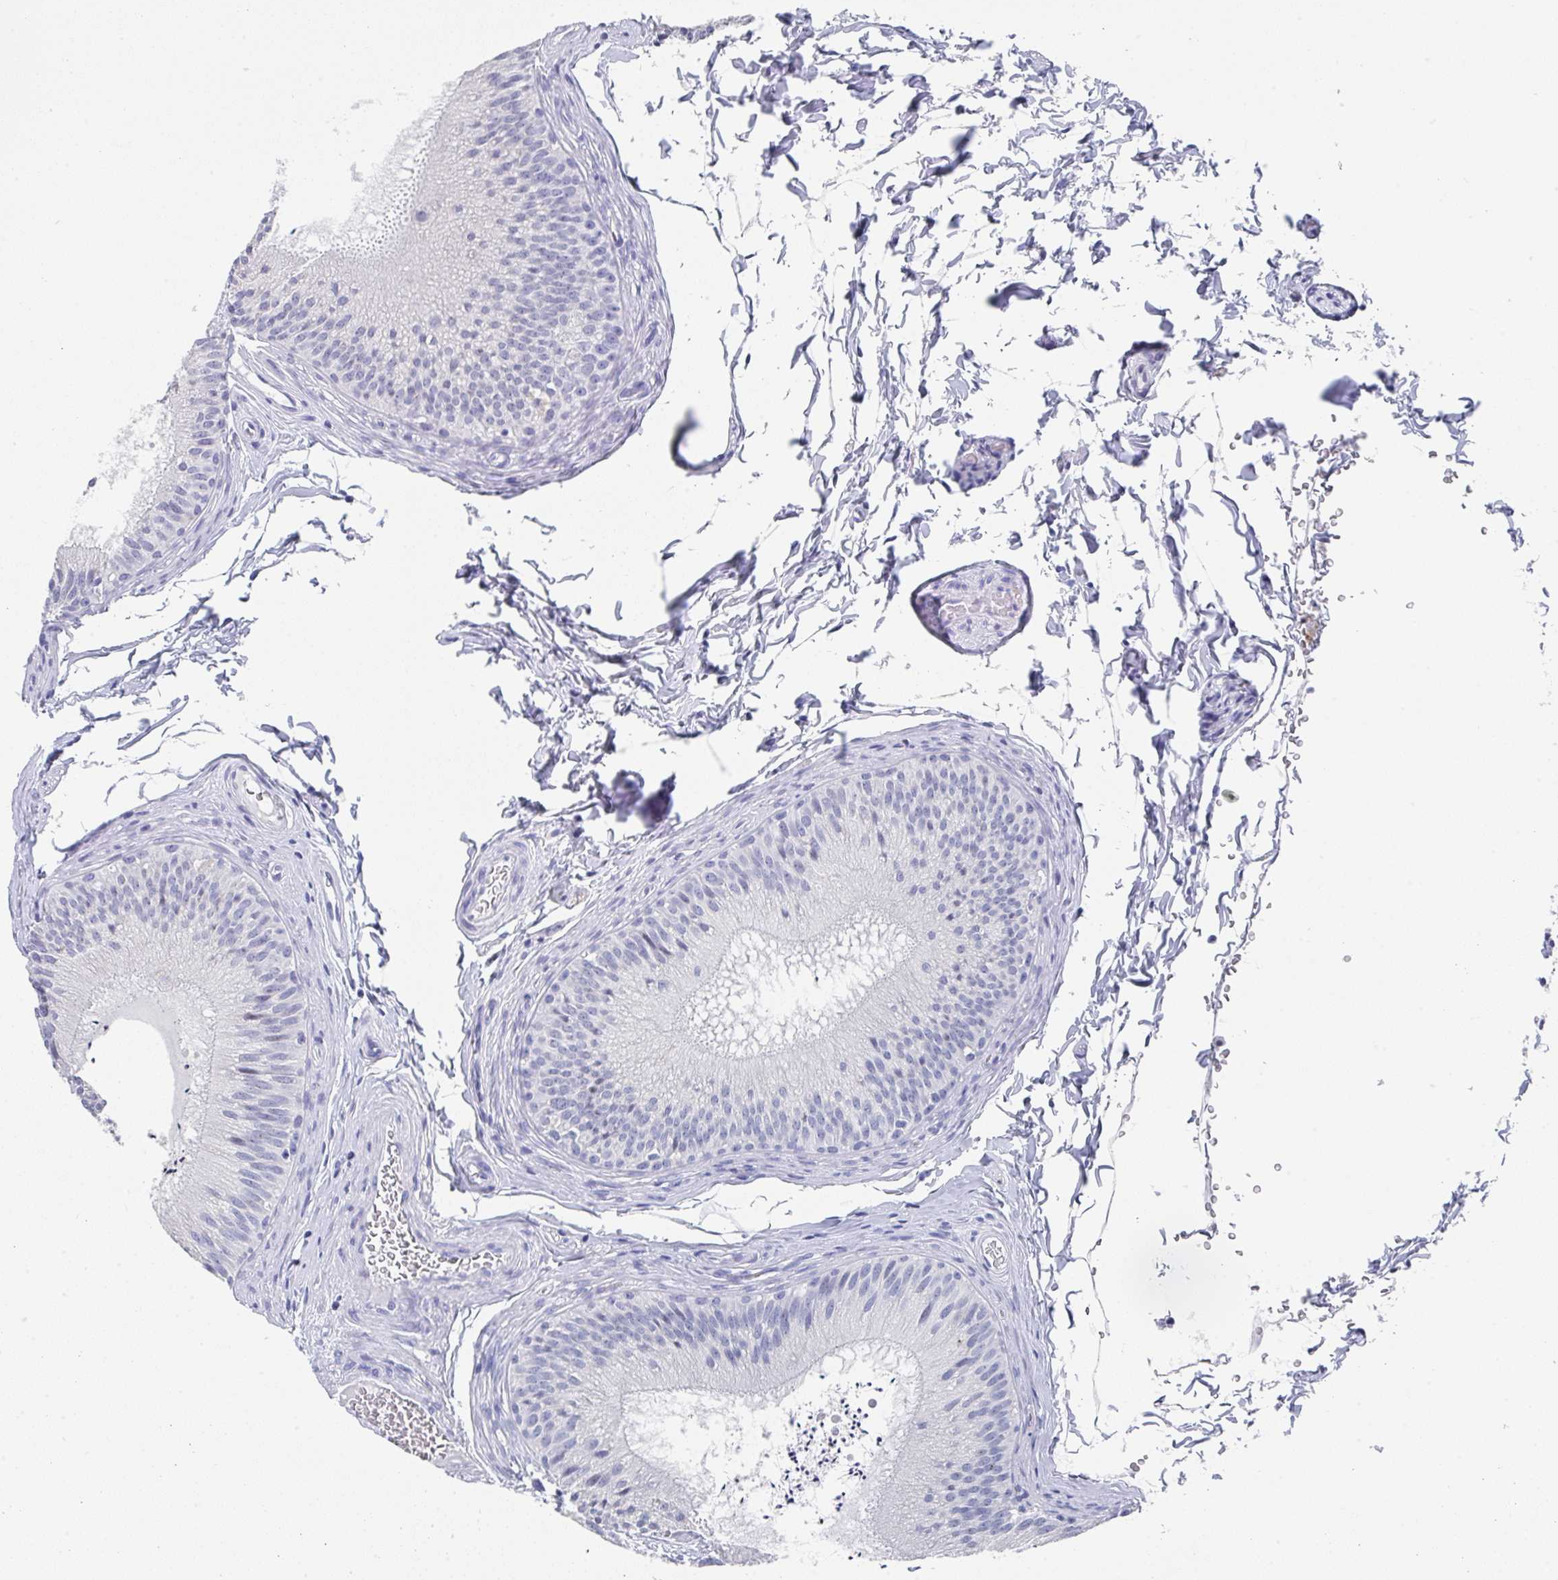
{"staining": {"intensity": "negative", "quantity": "none", "location": "none"}, "tissue": "epididymis", "cell_type": "Glandular cells", "image_type": "normal", "snomed": [{"axis": "morphology", "description": "Normal tissue, NOS"}, {"axis": "topography", "description": "Epididymis"}], "caption": "Immunohistochemistry (IHC) photomicrograph of normal epididymis: epididymis stained with DAB exhibits no significant protein expression in glandular cells.", "gene": "TNFRSF8", "patient": {"sex": "male", "age": 24}}